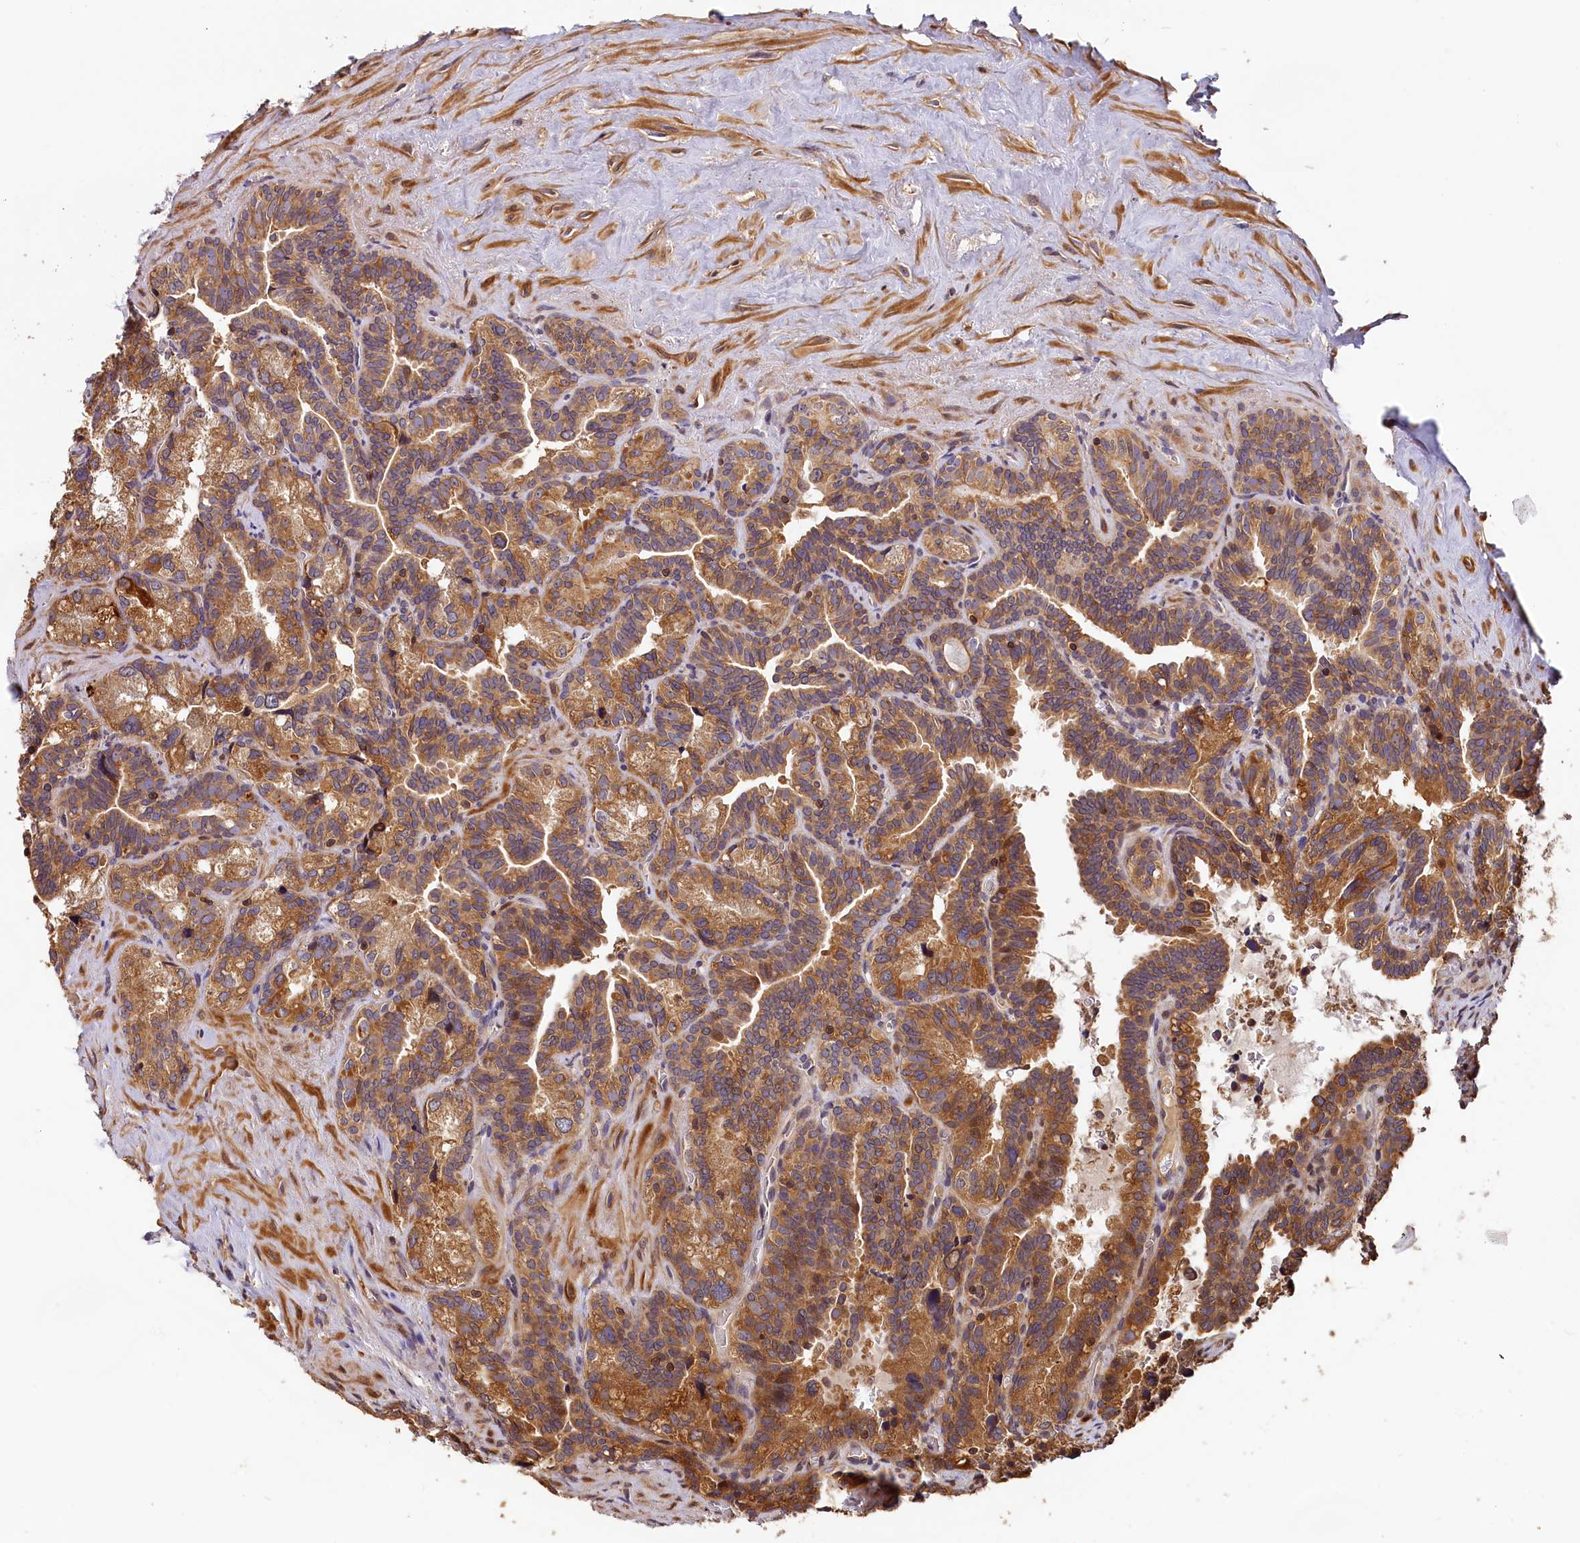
{"staining": {"intensity": "strong", "quantity": ">75%", "location": "cytoplasmic/membranous"}, "tissue": "seminal vesicle", "cell_type": "Glandular cells", "image_type": "normal", "snomed": [{"axis": "morphology", "description": "Normal tissue, NOS"}, {"axis": "topography", "description": "Seminal veicle"}], "caption": "Strong cytoplasmic/membranous staining for a protein is present in about >75% of glandular cells of benign seminal vesicle using immunohistochemistry.", "gene": "HMOX2", "patient": {"sex": "male", "age": 68}}